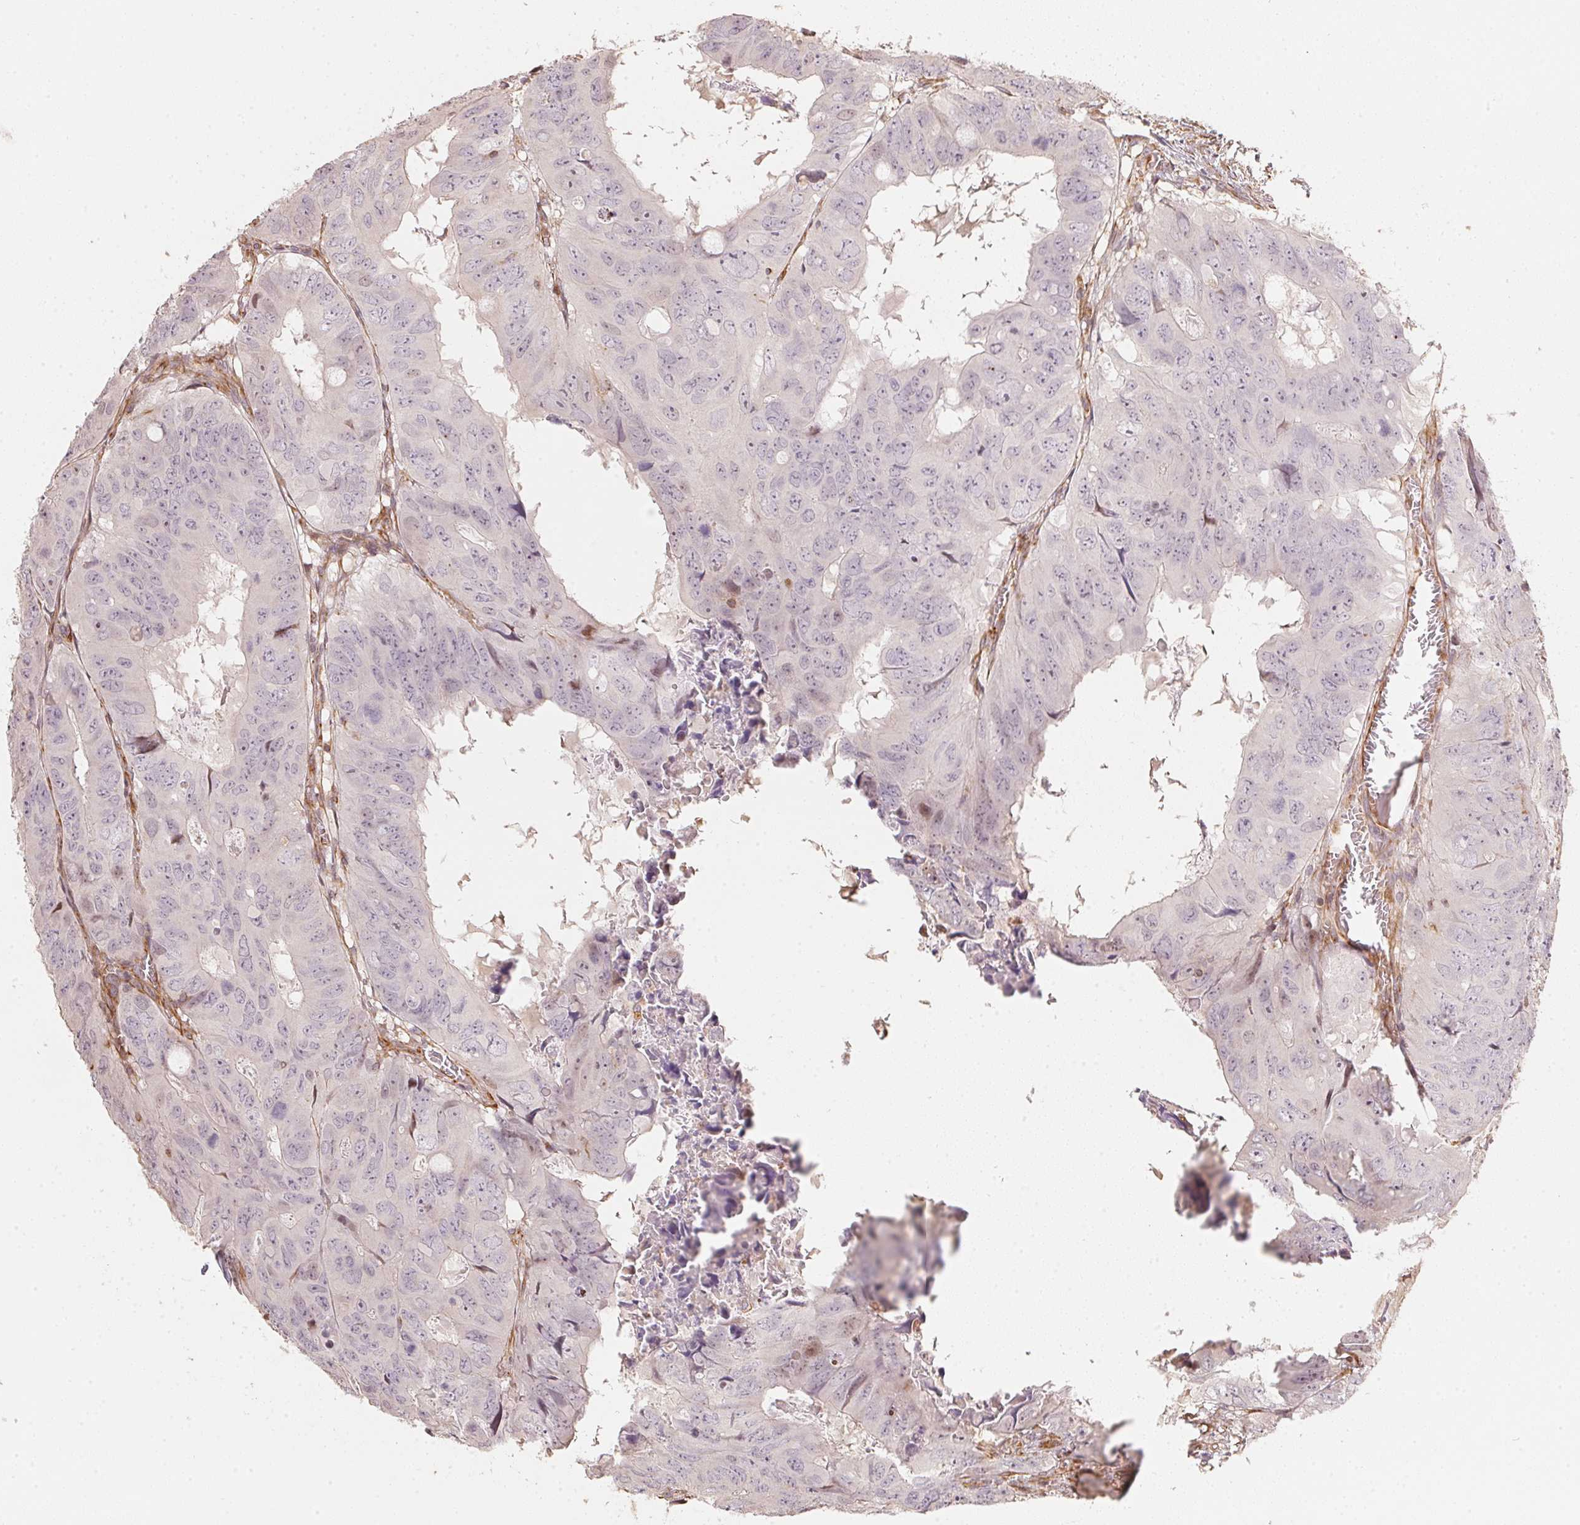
{"staining": {"intensity": "negative", "quantity": "none", "location": "none"}, "tissue": "colorectal cancer", "cell_type": "Tumor cells", "image_type": "cancer", "snomed": [{"axis": "morphology", "description": "Adenocarcinoma, NOS"}, {"axis": "topography", "description": "Colon"}], "caption": "High power microscopy photomicrograph of an immunohistochemistry (IHC) image of colorectal cancer (adenocarcinoma), revealing no significant expression in tumor cells. Nuclei are stained in blue.", "gene": "FOXR2", "patient": {"sex": "male", "age": 79}}